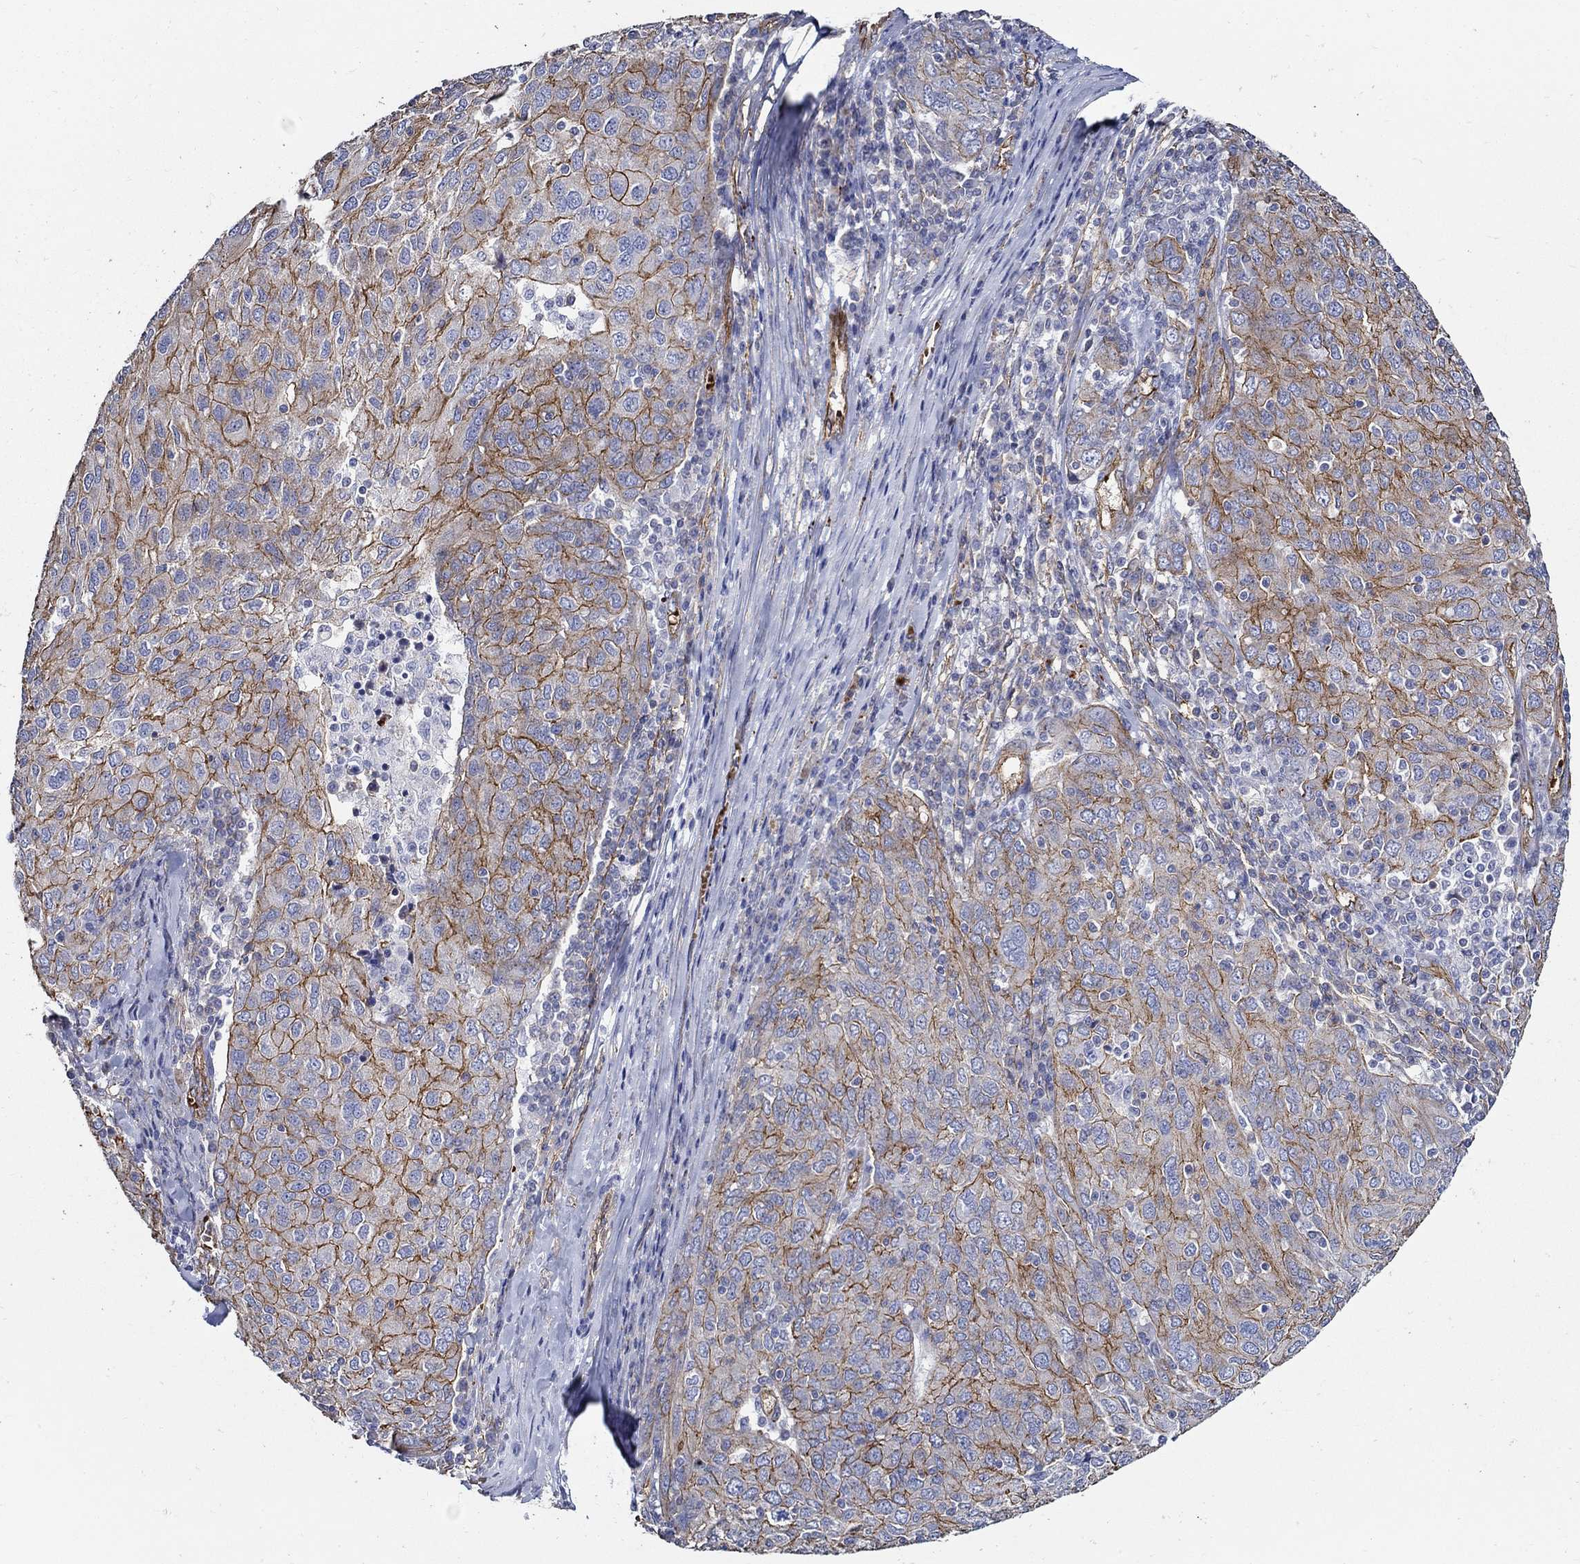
{"staining": {"intensity": "strong", "quantity": ">75%", "location": "cytoplasmic/membranous"}, "tissue": "ovarian cancer", "cell_type": "Tumor cells", "image_type": "cancer", "snomed": [{"axis": "morphology", "description": "Carcinoma, endometroid"}, {"axis": "topography", "description": "Ovary"}], "caption": "Immunohistochemistry (IHC) (DAB) staining of human endometroid carcinoma (ovarian) exhibits strong cytoplasmic/membranous protein expression in approximately >75% of tumor cells.", "gene": "APBB3", "patient": {"sex": "female", "age": 50}}